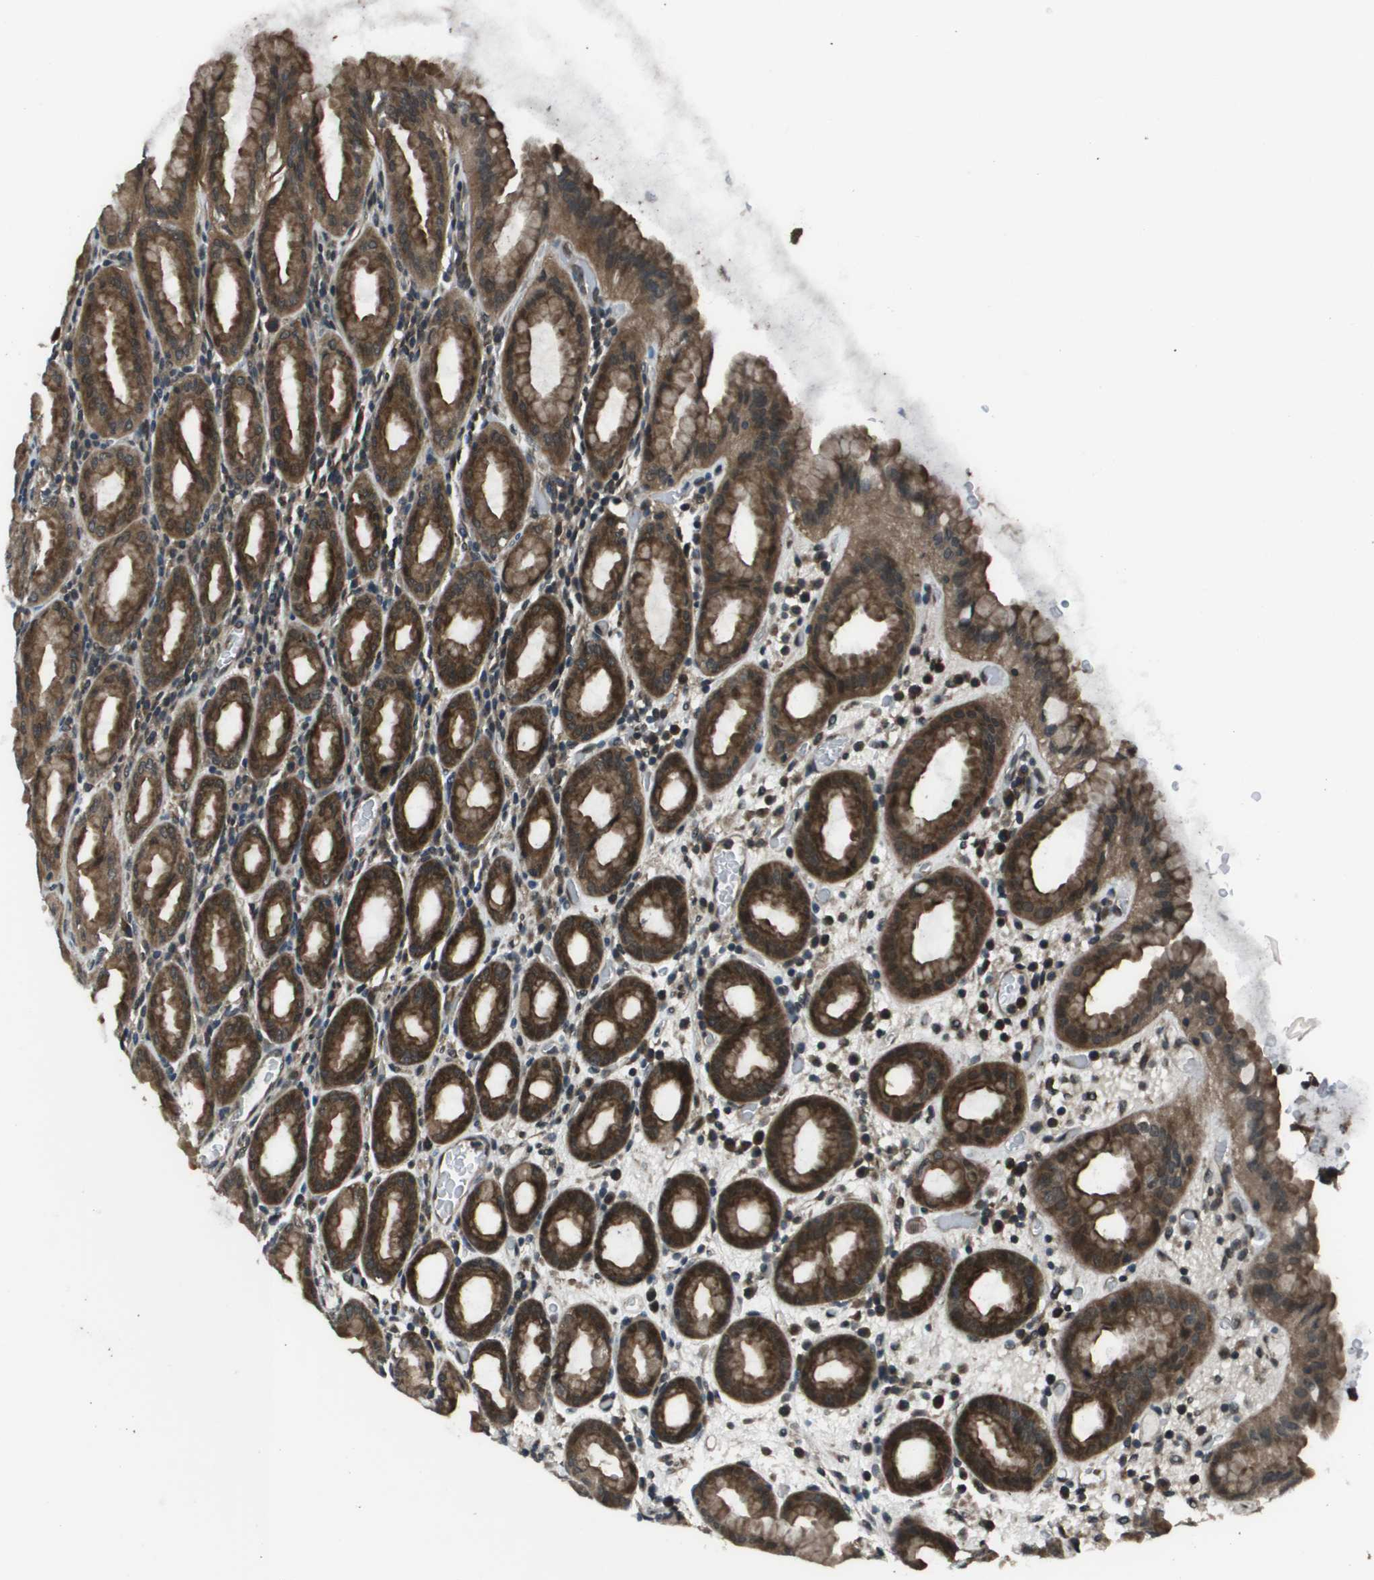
{"staining": {"intensity": "strong", "quantity": ">75%", "location": "cytoplasmic/membranous,nuclear"}, "tissue": "stomach", "cell_type": "Glandular cells", "image_type": "normal", "snomed": [{"axis": "morphology", "description": "Normal tissue, NOS"}, {"axis": "topography", "description": "Stomach, upper"}], "caption": "IHC of benign human stomach demonstrates high levels of strong cytoplasmic/membranous,nuclear staining in approximately >75% of glandular cells. Using DAB (brown) and hematoxylin (blue) stains, captured at high magnification using brightfield microscopy.", "gene": "PPFIA1", "patient": {"sex": "male", "age": 68}}